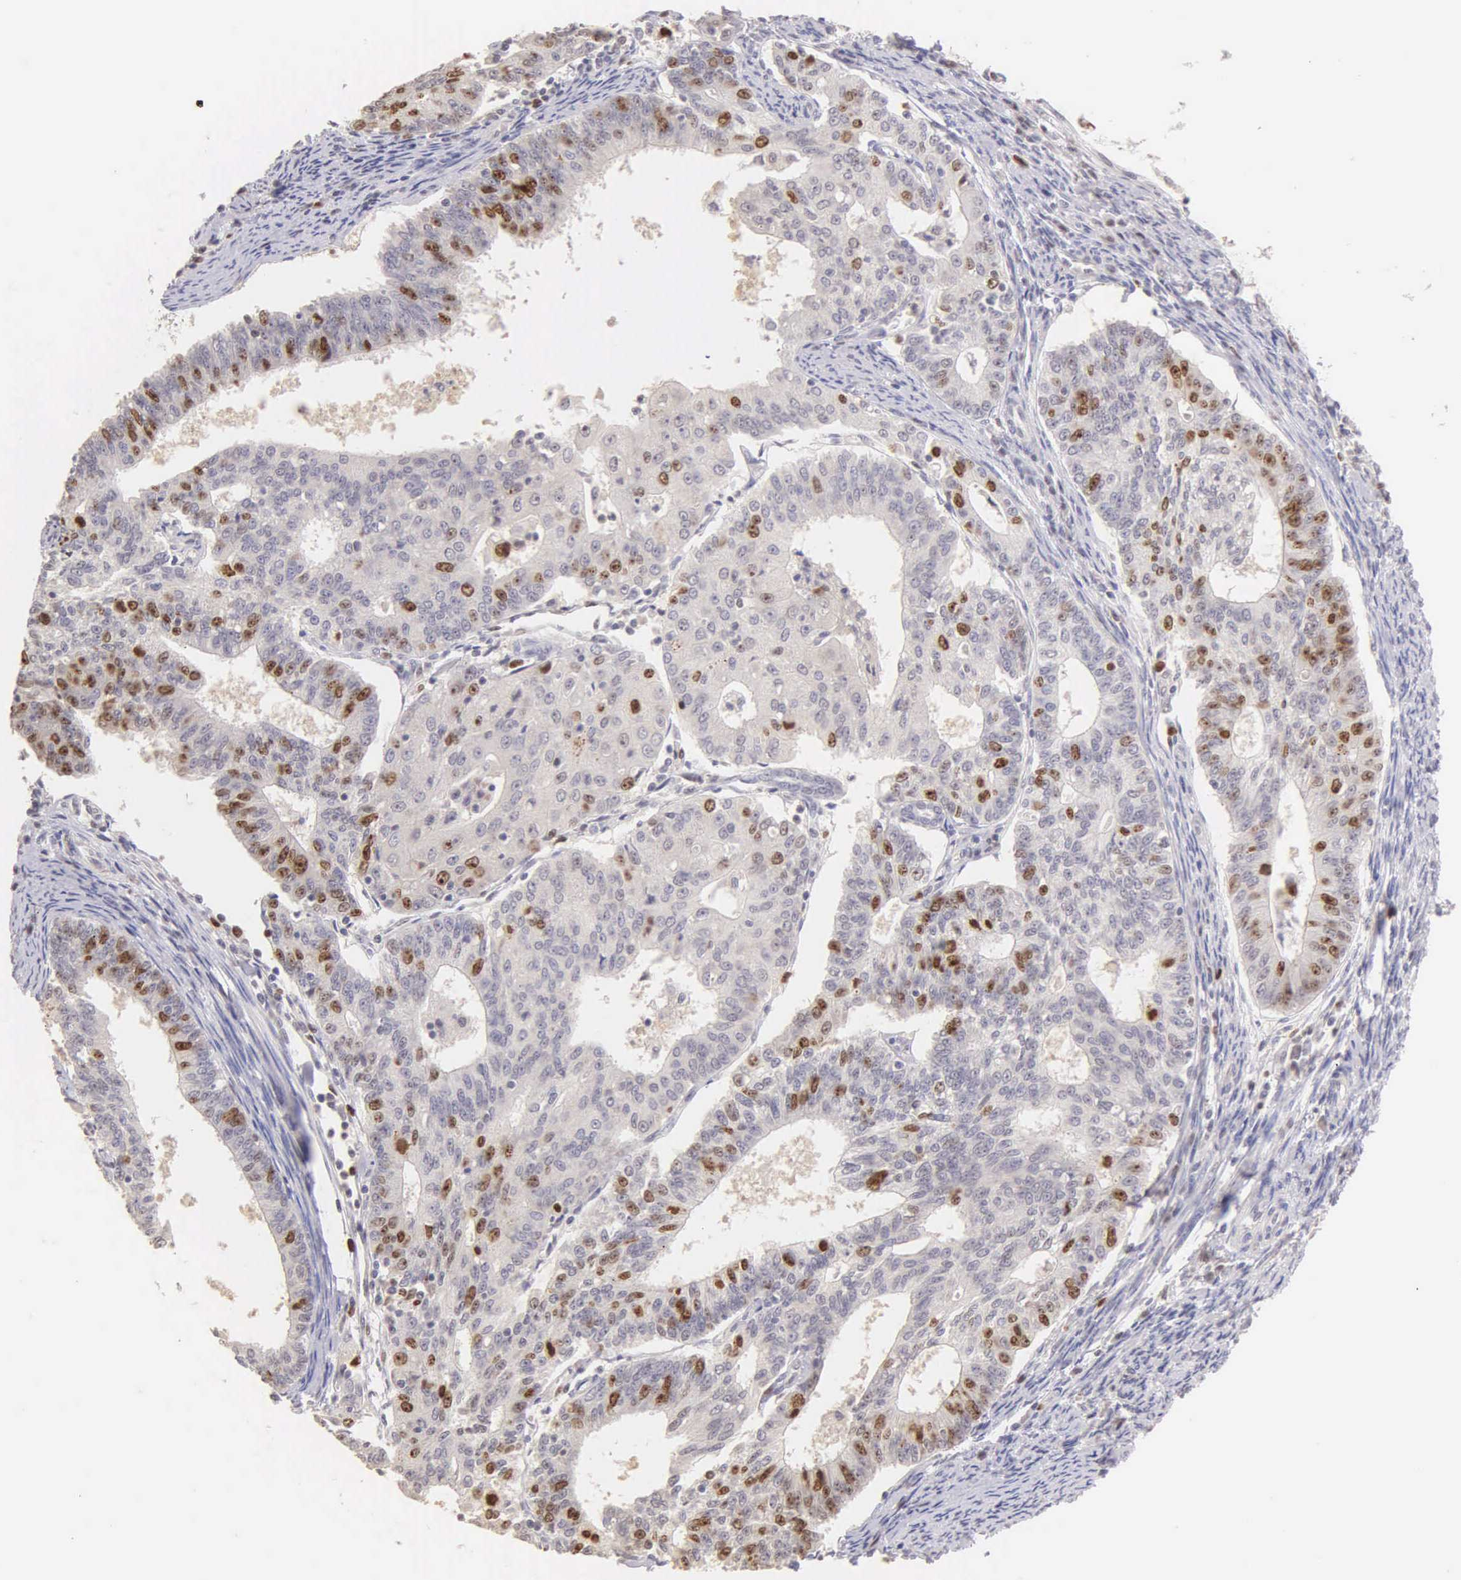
{"staining": {"intensity": "moderate", "quantity": "25%-75%", "location": "nuclear"}, "tissue": "endometrial cancer", "cell_type": "Tumor cells", "image_type": "cancer", "snomed": [{"axis": "morphology", "description": "Adenocarcinoma, NOS"}, {"axis": "topography", "description": "Endometrium"}], "caption": "Immunohistochemistry (IHC) (DAB (3,3'-diaminobenzidine)) staining of endometrial adenocarcinoma displays moderate nuclear protein expression in about 25%-75% of tumor cells. The staining is performed using DAB (3,3'-diaminobenzidine) brown chromogen to label protein expression. The nuclei are counter-stained blue using hematoxylin.", "gene": "MKI67", "patient": {"sex": "female", "age": 56}}